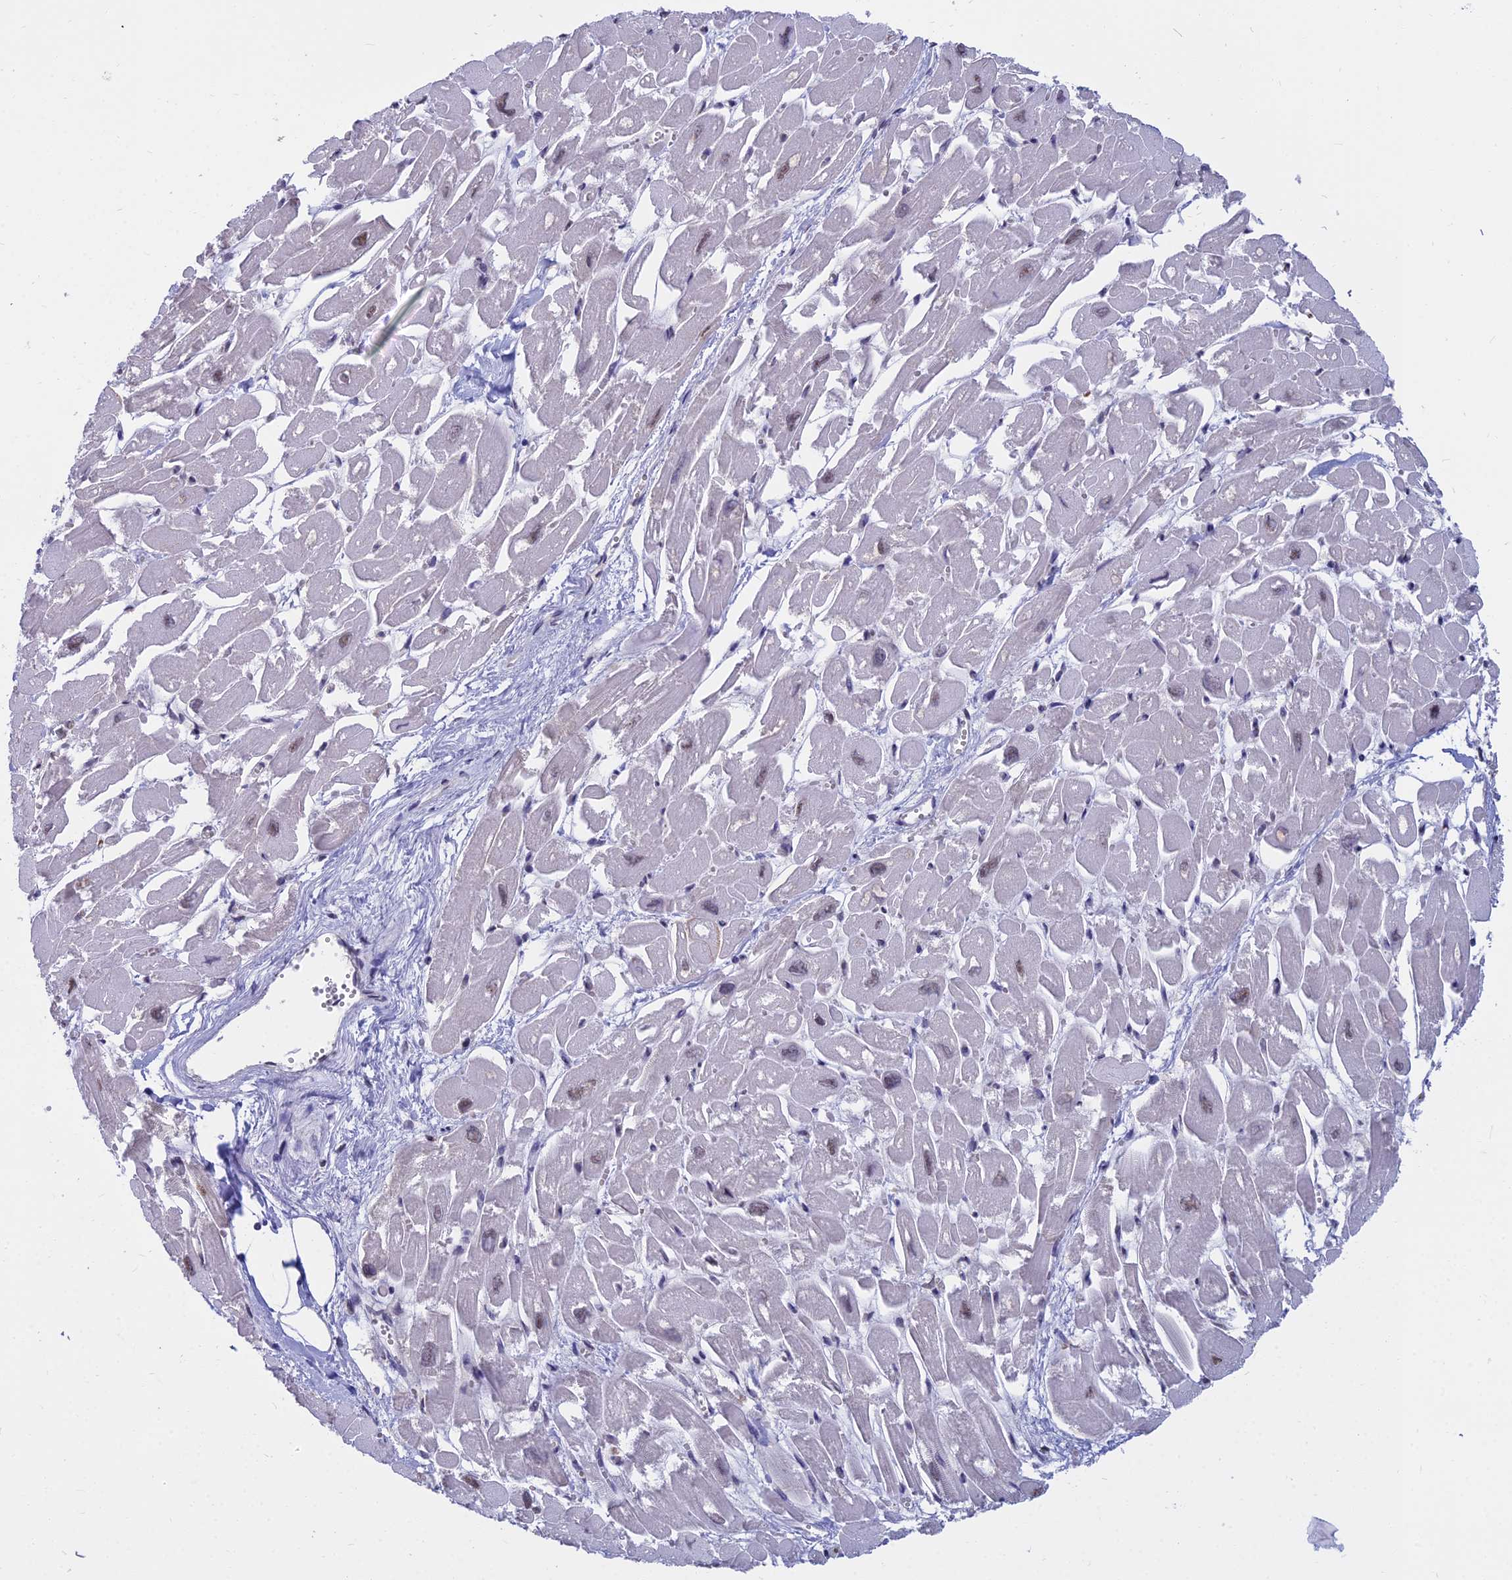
{"staining": {"intensity": "moderate", "quantity": "<25%", "location": "nuclear"}, "tissue": "heart muscle", "cell_type": "Cardiomyocytes", "image_type": "normal", "snomed": [{"axis": "morphology", "description": "Normal tissue, NOS"}, {"axis": "topography", "description": "Heart"}], "caption": "This is a micrograph of immunohistochemistry (IHC) staining of normal heart muscle, which shows moderate staining in the nuclear of cardiomyocytes.", "gene": "SRSF7", "patient": {"sex": "male", "age": 54}}